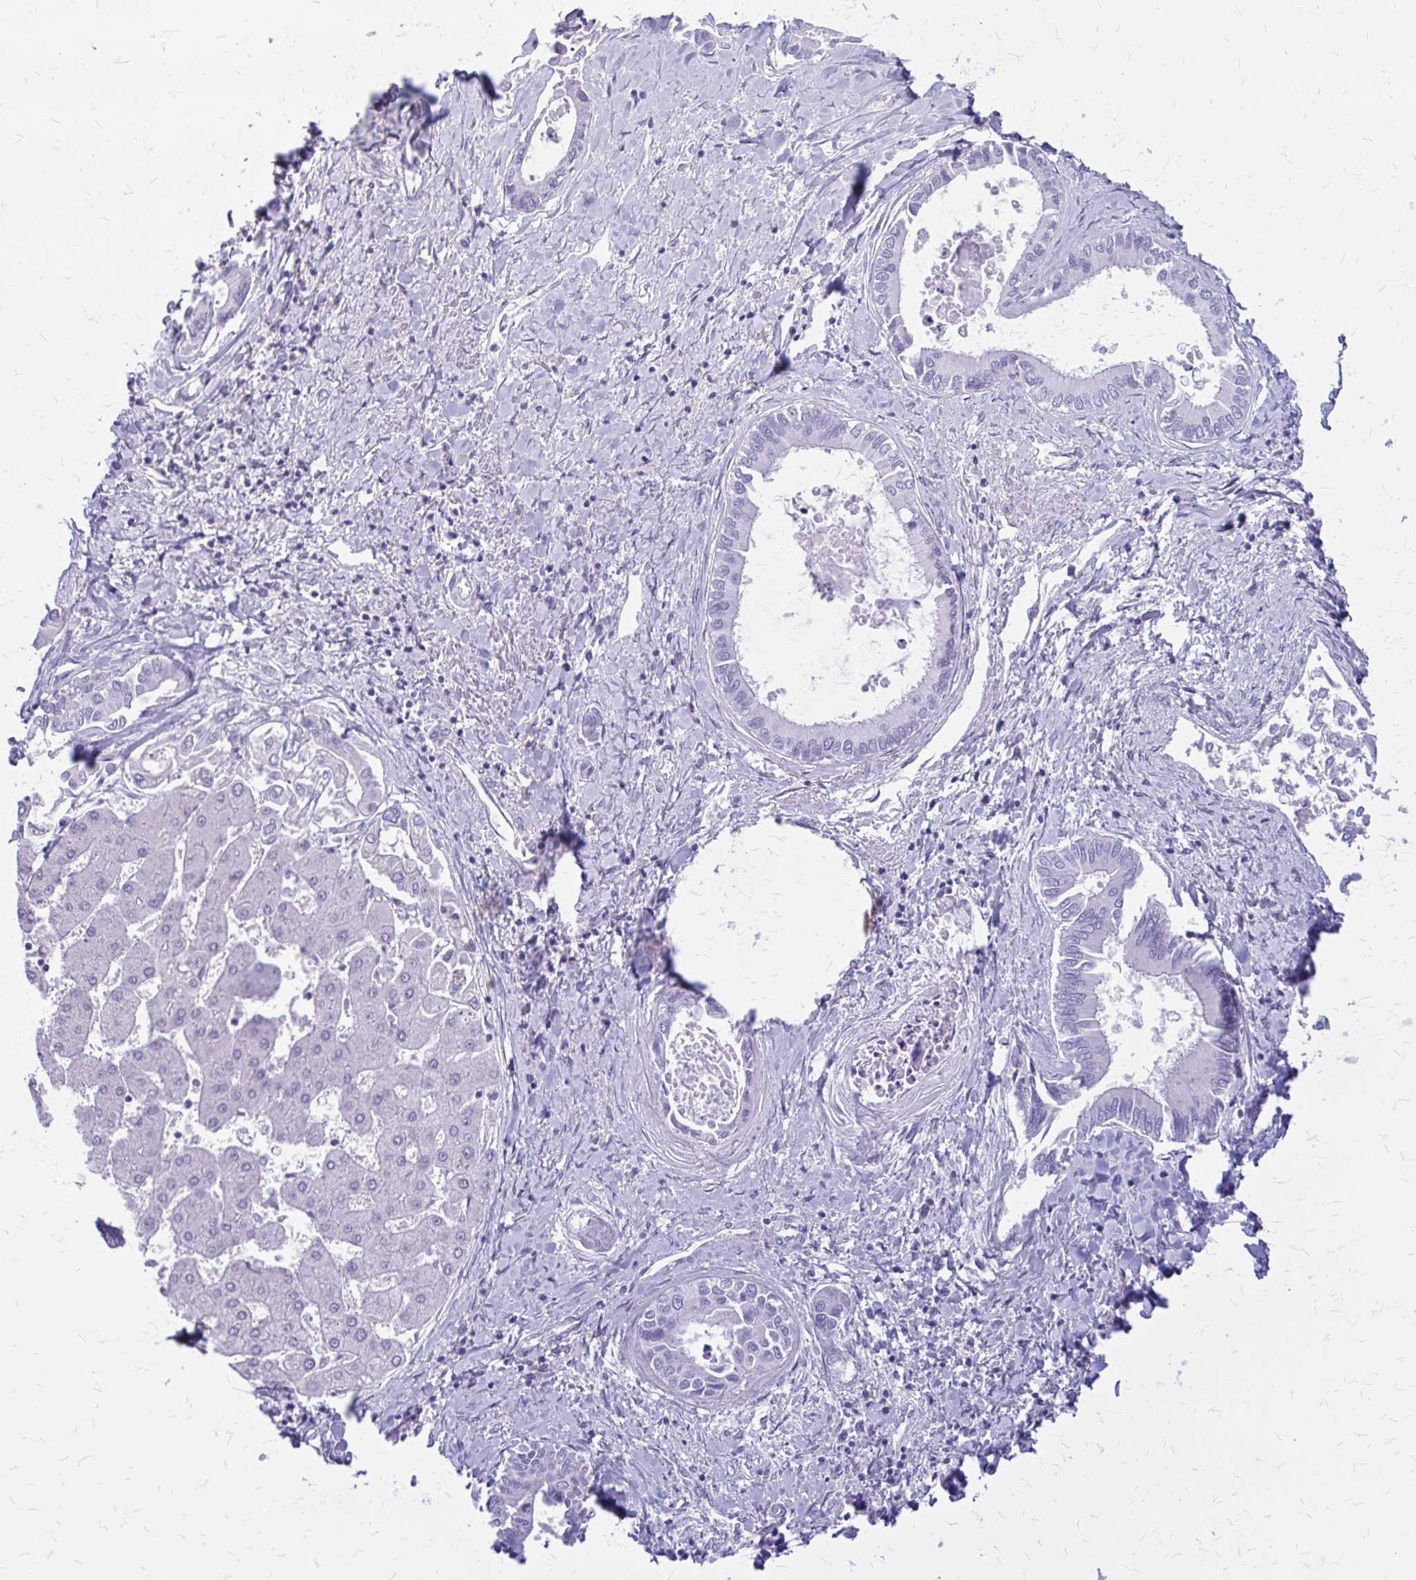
{"staining": {"intensity": "negative", "quantity": "none", "location": "none"}, "tissue": "liver cancer", "cell_type": "Tumor cells", "image_type": "cancer", "snomed": [{"axis": "morphology", "description": "Cholangiocarcinoma"}, {"axis": "topography", "description": "Liver"}], "caption": "A photomicrograph of liver cancer (cholangiocarcinoma) stained for a protein shows no brown staining in tumor cells.", "gene": "KLHDC7A", "patient": {"sex": "male", "age": 66}}